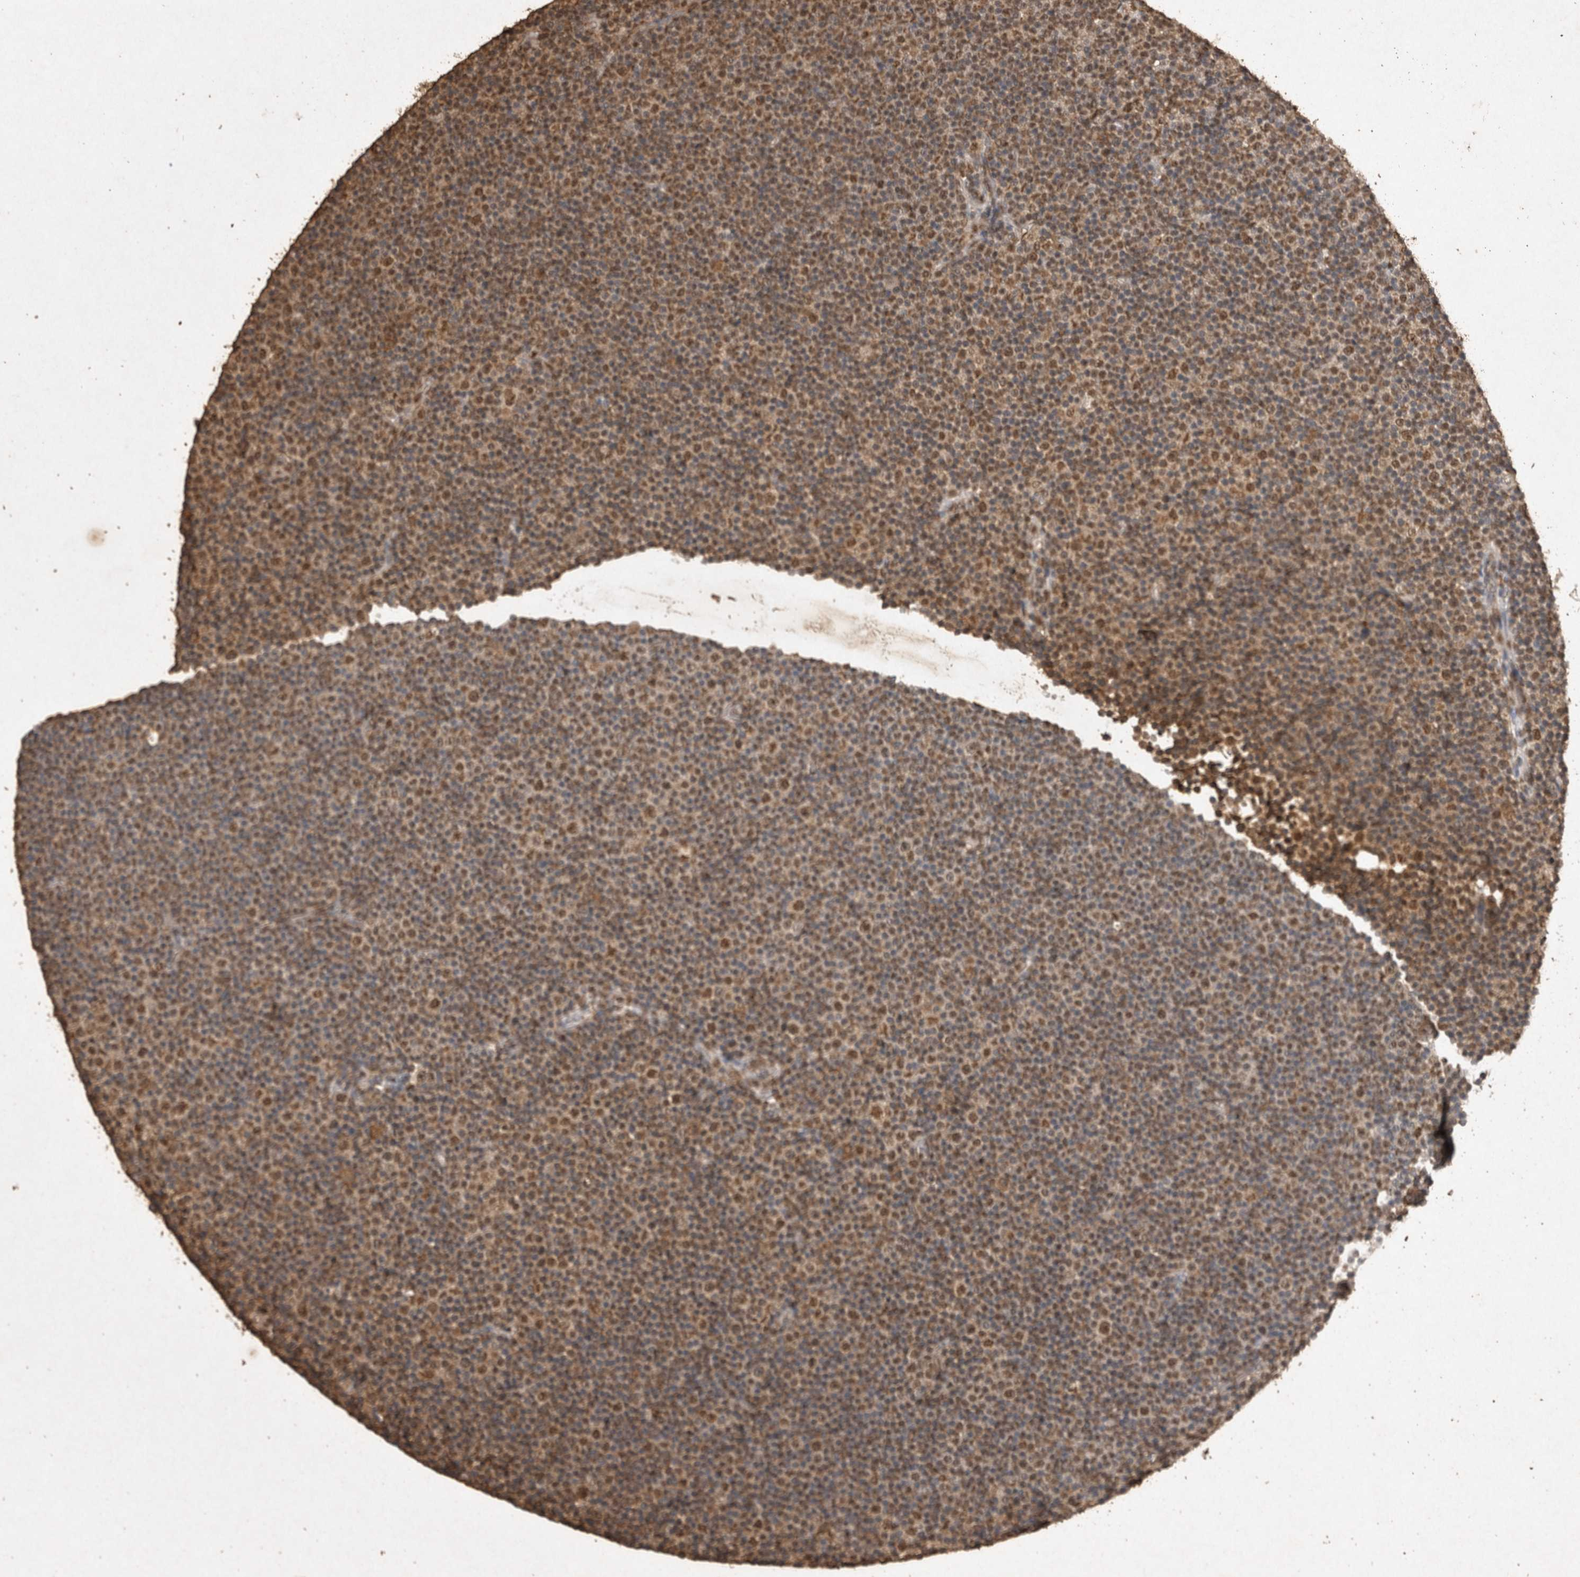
{"staining": {"intensity": "moderate", "quantity": "25%-75%", "location": "nuclear"}, "tissue": "lymphoma", "cell_type": "Tumor cells", "image_type": "cancer", "snomed": [{"axis": "morphology", "description": "Malignant lymphoma, non-Hodgkin's type, Low grade"}, {"axis": "topography", "description": "Lymph node"}], "caption": "Brown immunohistochemical staining in human lymphoma demonstrates moderate nuclear expression in about 25%-75% of tumor cells. (DAB (3,3'-diaminobenzidine) IHC with brightfield microscopy, high magnification).", "gene": "OAS2", "patient": {"sex": "female", "age": 67}}